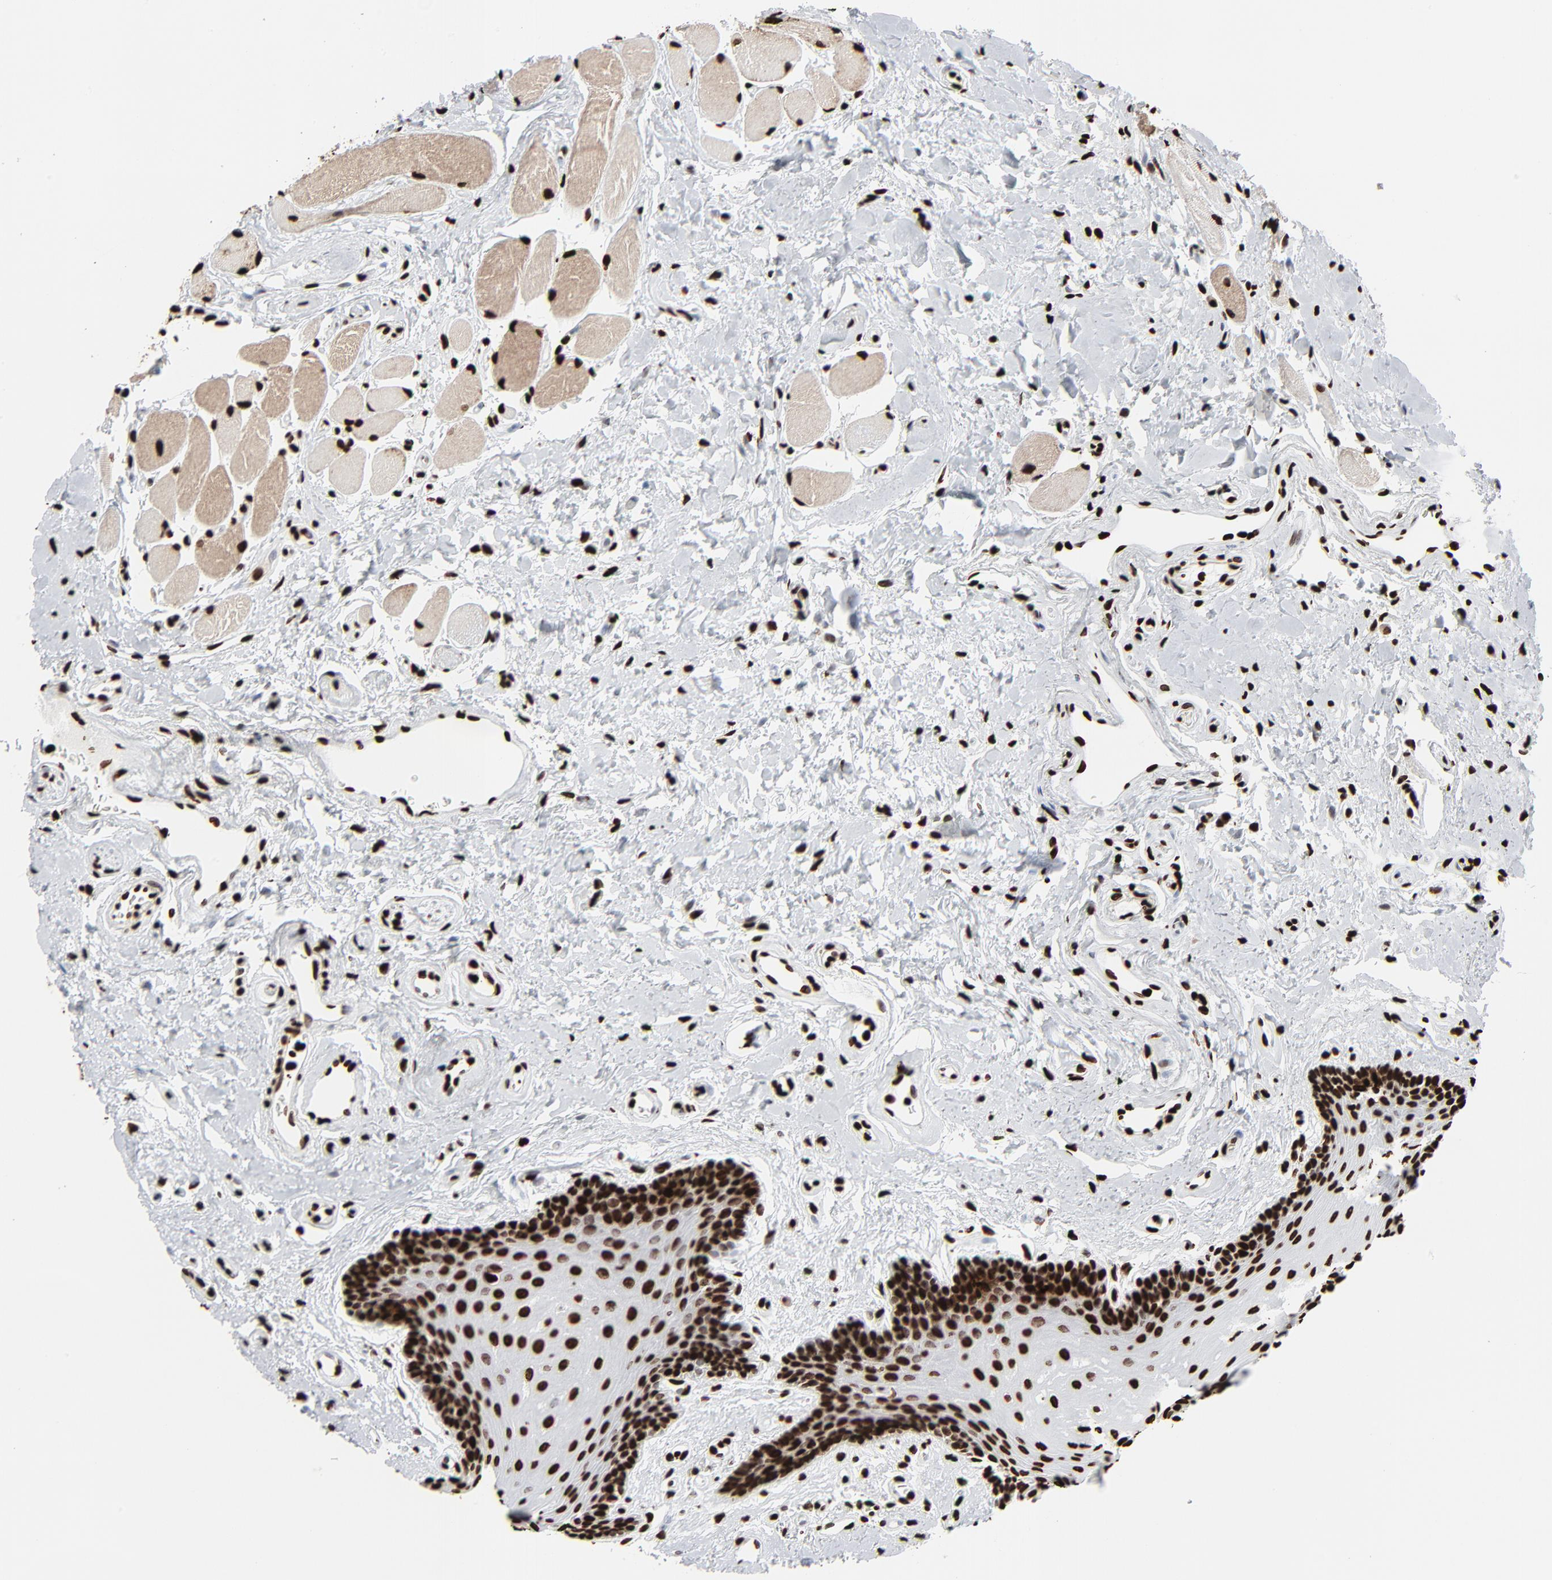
{"staining": {"intensity": "strong", "quantity": ">75%", "location": "nuclear"}, "tissue": "oral mucosa", "cell_type": "Squamous epithelial cells", "image_type": "normal", "snomed": [{"axis": "morphology", "description": "Normal tissue, NOS"}, {"axis": "topography", "description": "Oral tissue"}], "caption": "An immunohistochemistry micrograph of unremarkable tissue is shown. Protein staining in brown shows strong nuclear positivity in oral mucosa within squamous epithelial cells. (Brightfield microscopy of DAB IHC at high magnification).", "gene": "H3", "patient": {"sex": "male", "age": 62}}